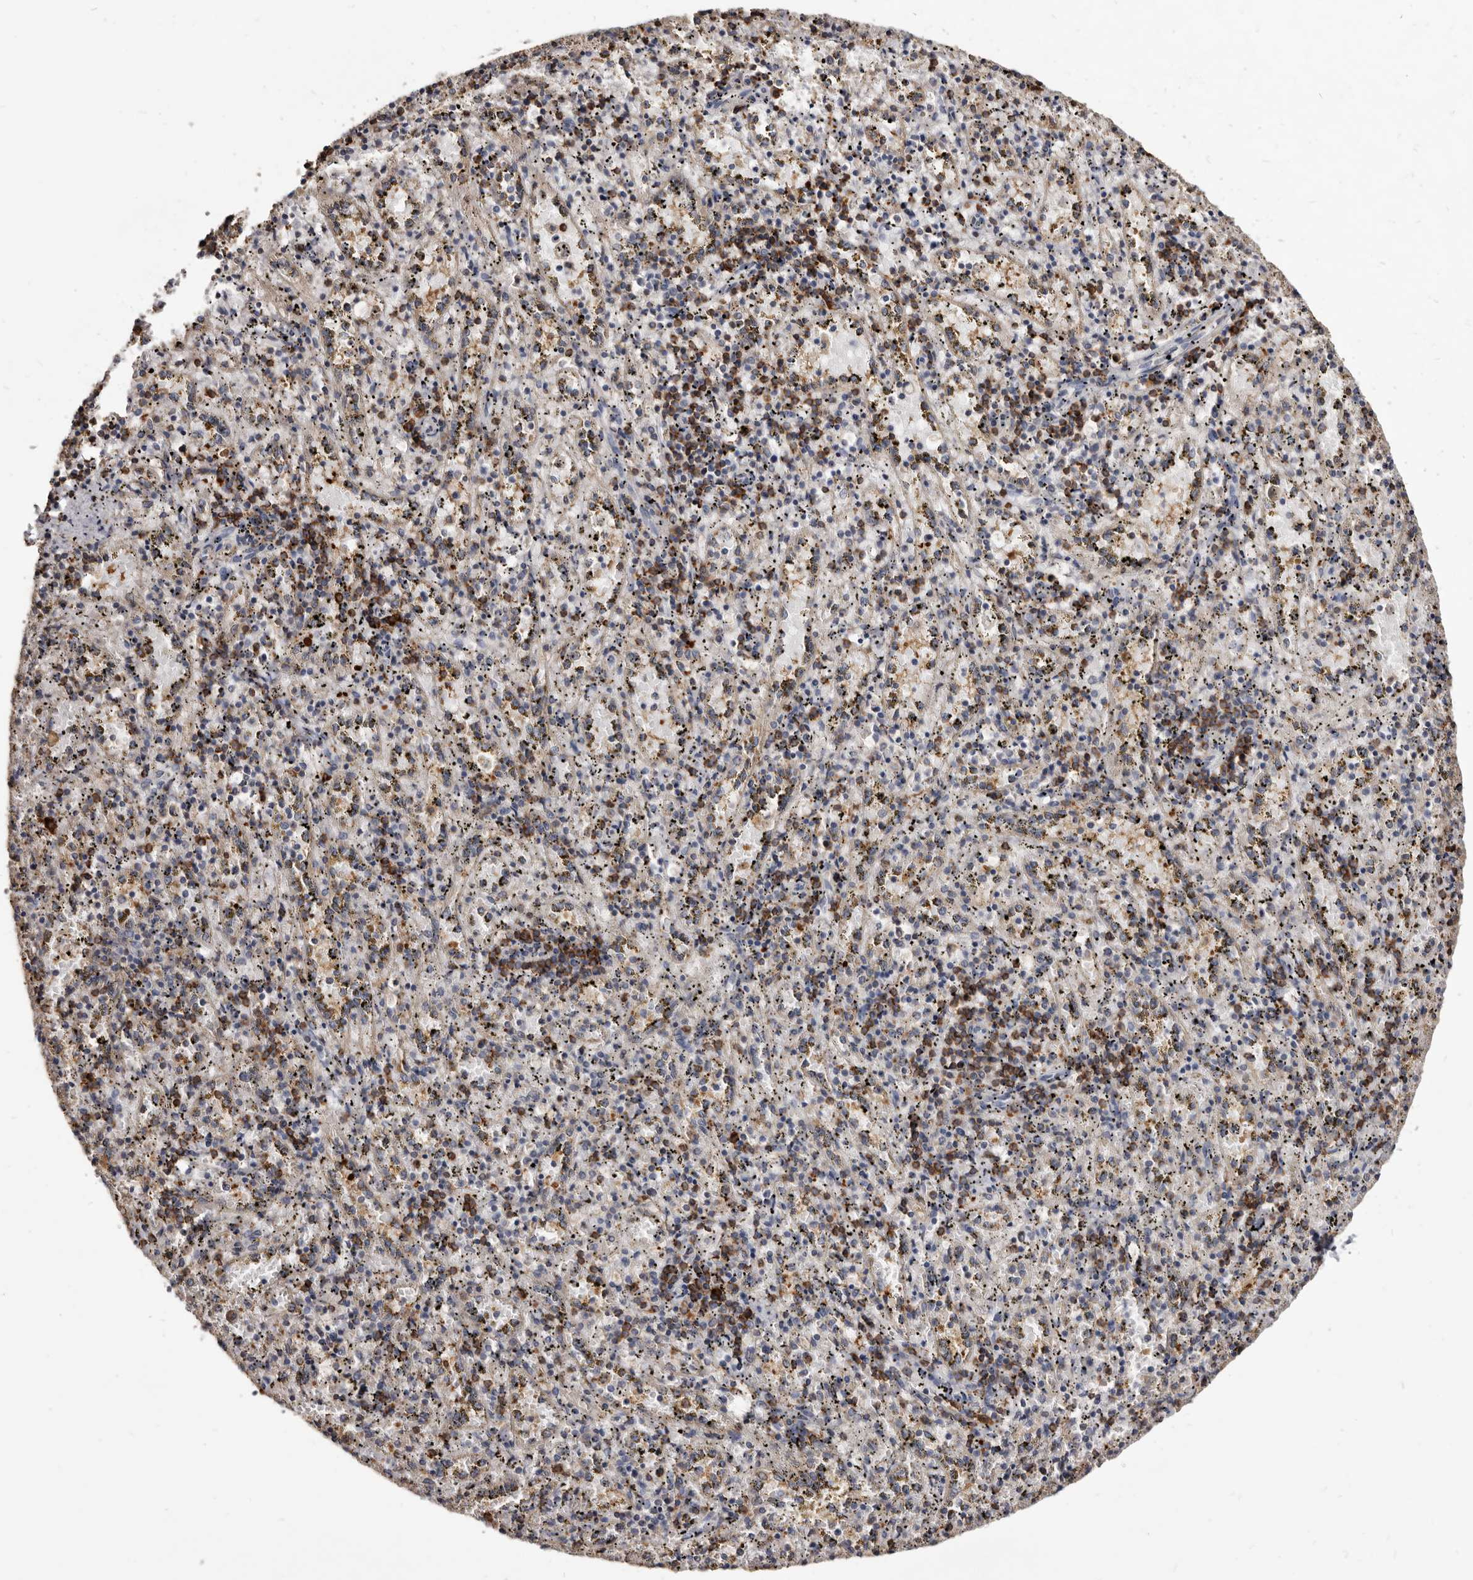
{"staining": {"intensity": "strong", "quantity": "<25%", "location": "cytoplasmic/membranous"}, "tissue": "spleen", "cell_type": "Cells in red pulp", "image_type": "normal", "snomed": [{"axis": "morphology", "description": "Normal tissue, NOS"}, {"axis": "topography", "description": "Spleen"}], "caption": "Human spleen stained with a brown dye shows strong cytoplasmic/membranous positive staining in about <25% of cells in red pulp.", "gene": "TPD52", "patient": {"sex": "male", "age": 11}}